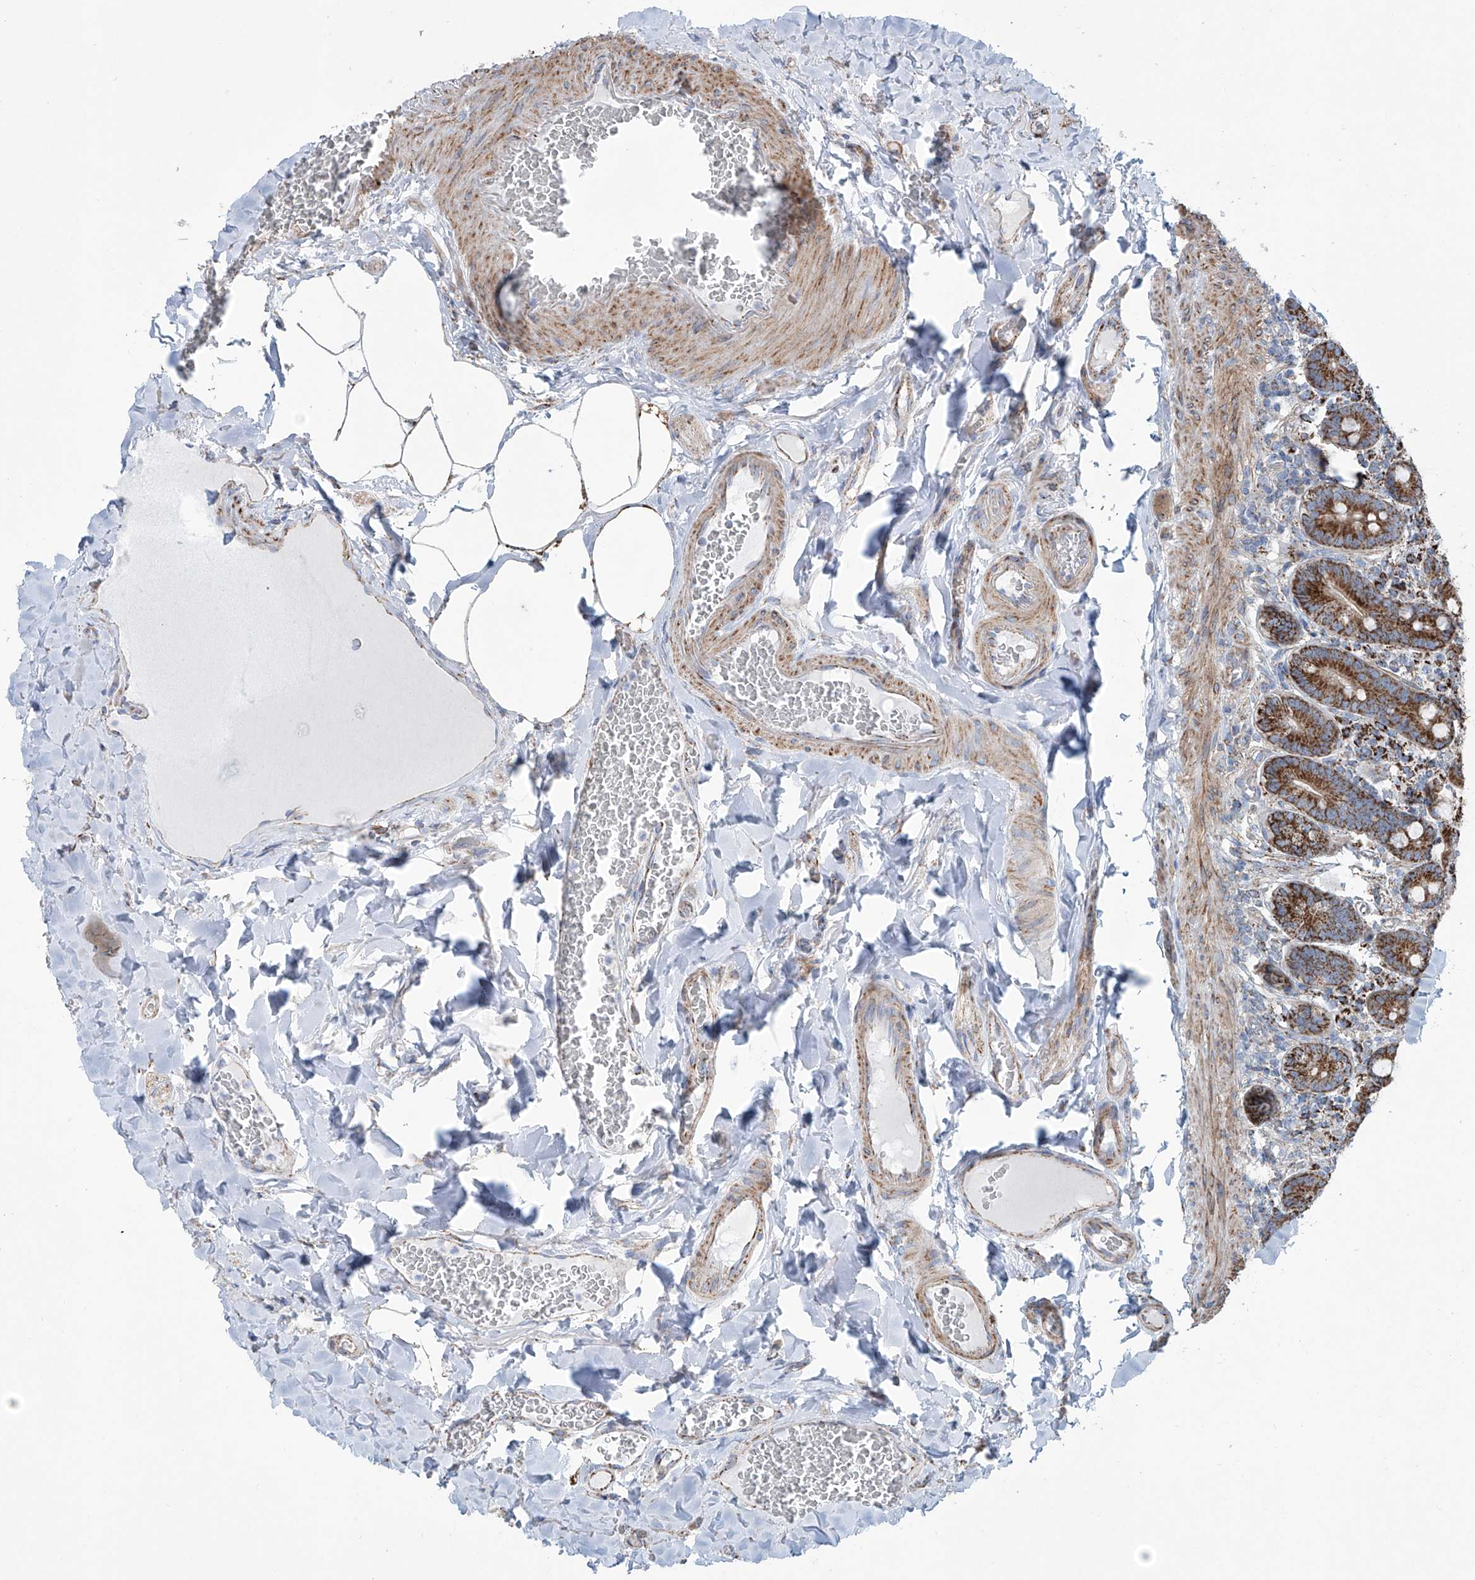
{"staining": {"intensity": "strong", "quantity": ">75%", "location": "cytoplasmic/membranous"}, "tissue": "duodenum", "cell_type": "Glandular cells", "image_type": "normal", "snomed": [{"axis": "morphology", "description": "Normal tissue, NOS"}, {"axis": "topography", "description": "Duodenum"}], "caption": "A brown stain labels strong cytoplasmic/membranous staining of a protein in glandular cells of benign duodenum. The staining was performed using DAB, with brown indicating positive protein expression. Nuclei are stained blue with hematoxylin.", "gene": "ALDH6A1", "patient": {"sex": "female", "age": 62}}